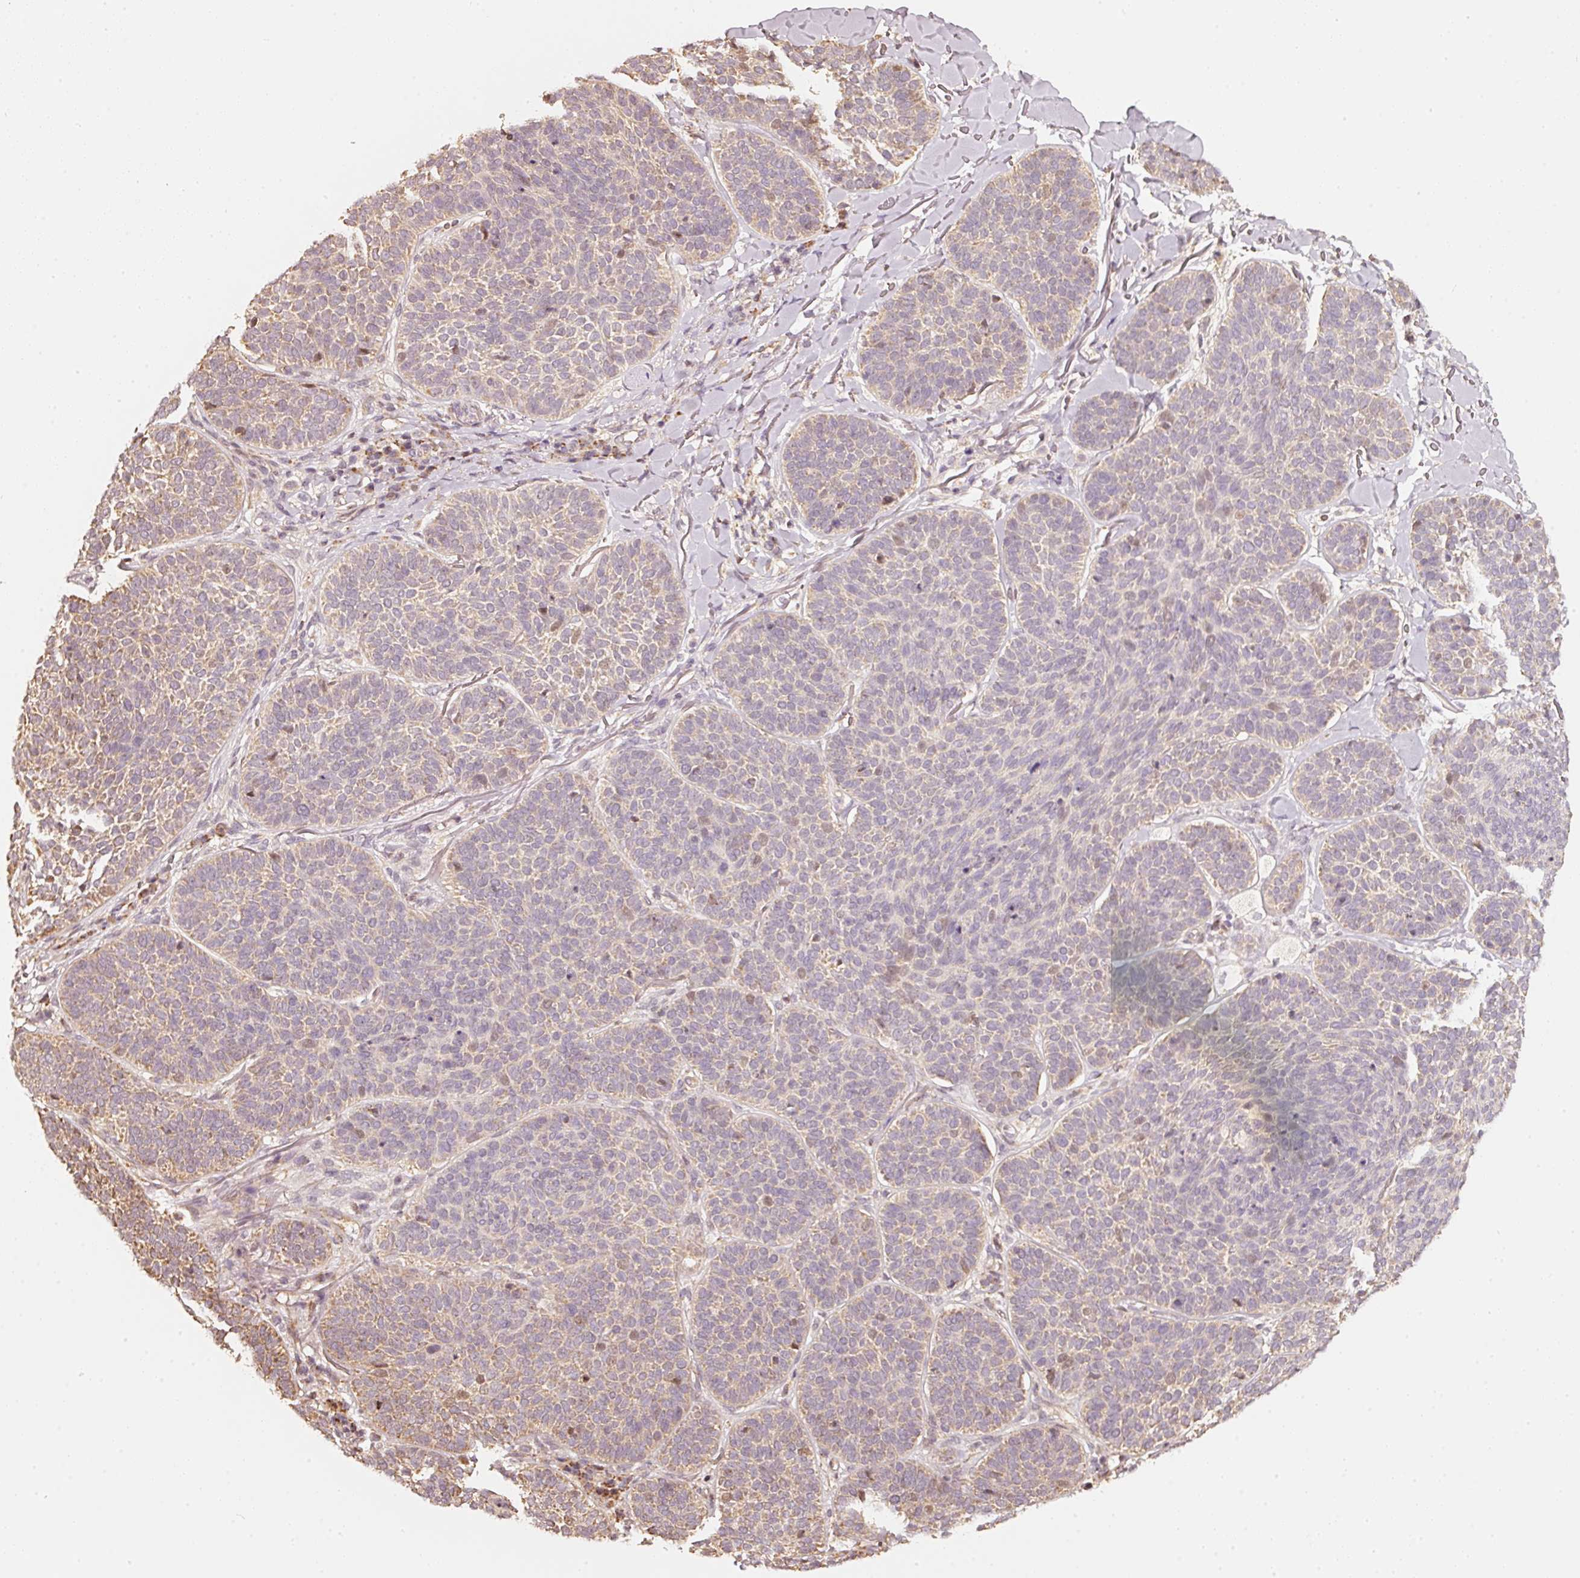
{"staining": {"intensity": "moderate", "quantity": "<25%", "location": "cytoplasmic/membranous"}, "tissue": "skin cancer", "cell_type": "Tumor cells", "image_type": "cancer", "snomed": [{"axis": "morphology", "description": "Basal cell carcinoma"}, {"axis": "topography", "description": "Skin"}], "caption": "Immunohistochemical staining of human skin basal cell carcinoma displays low levels of moderate cytoplasmic/membranous positivity in approximately <25% of tumor cells. The staining was performed using DAB to visualize the protein expression in brown, while the nuclei were stained in blue with hematoxylin (Magnification: 20x).", "gene": "RAB35", "patient": {"sex": "male", "age": 85}}